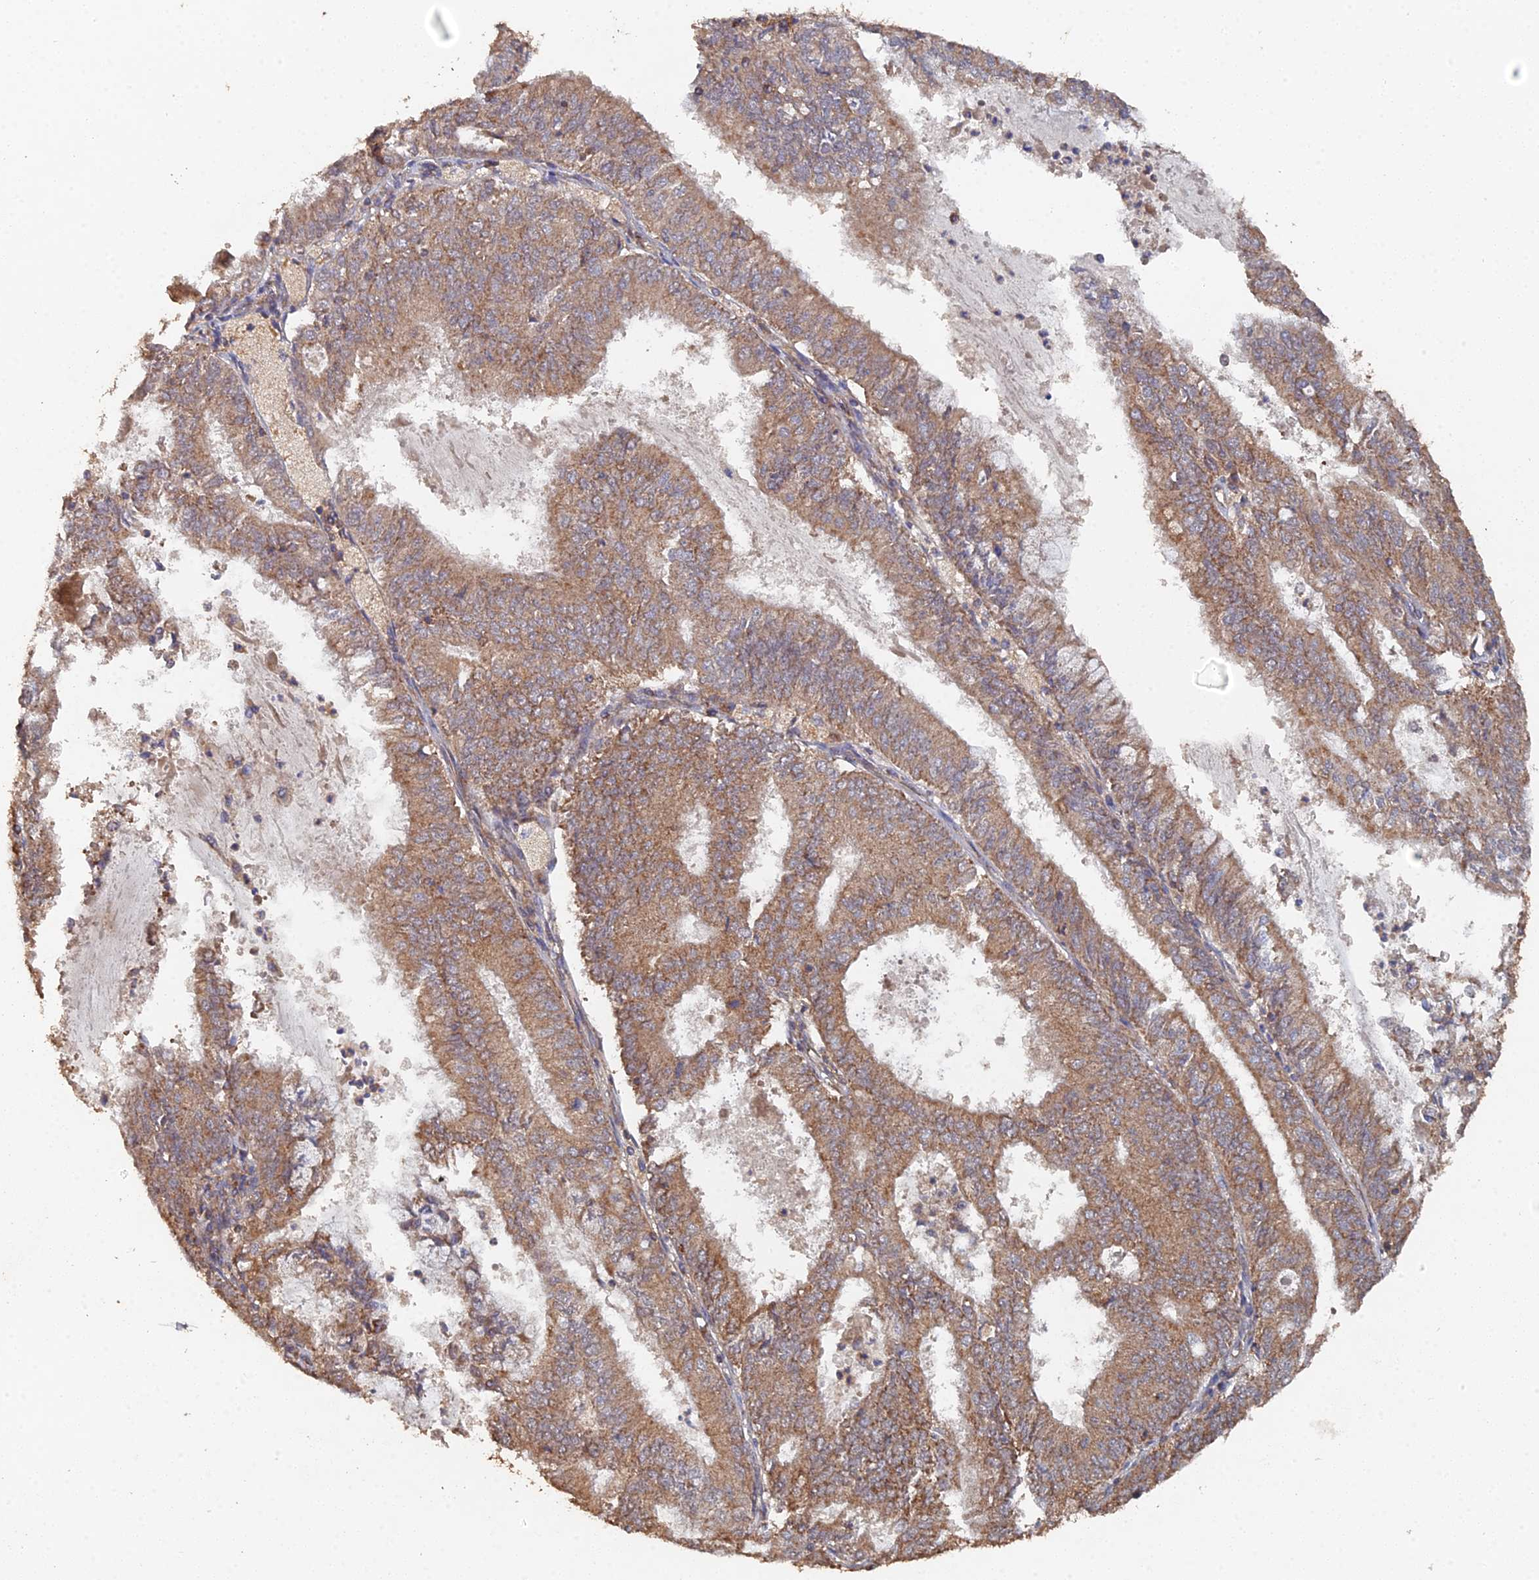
{"staining": {"intensity": "moderate", "quantity": ">75%", "location": "cytoplasmic/membranous"}, "tissue": "endometrial cancer", "cell_type": "Tumor cells", "image_type": "cancer", "snomed": [{"axis": "morphology", "description": "Adenocarcinoma, NOS"}, {"axis": "topography", "description": "Endometrium"}], "caption": "Brown immunohistochemical staining in adenocarcinoma (endometrial) exhibits moderate cytoplasmic/membranous positivity in about >75% of tumor cells.", "gene": "SPANXN4", "patient": {"sex": "female", "age": 57}}